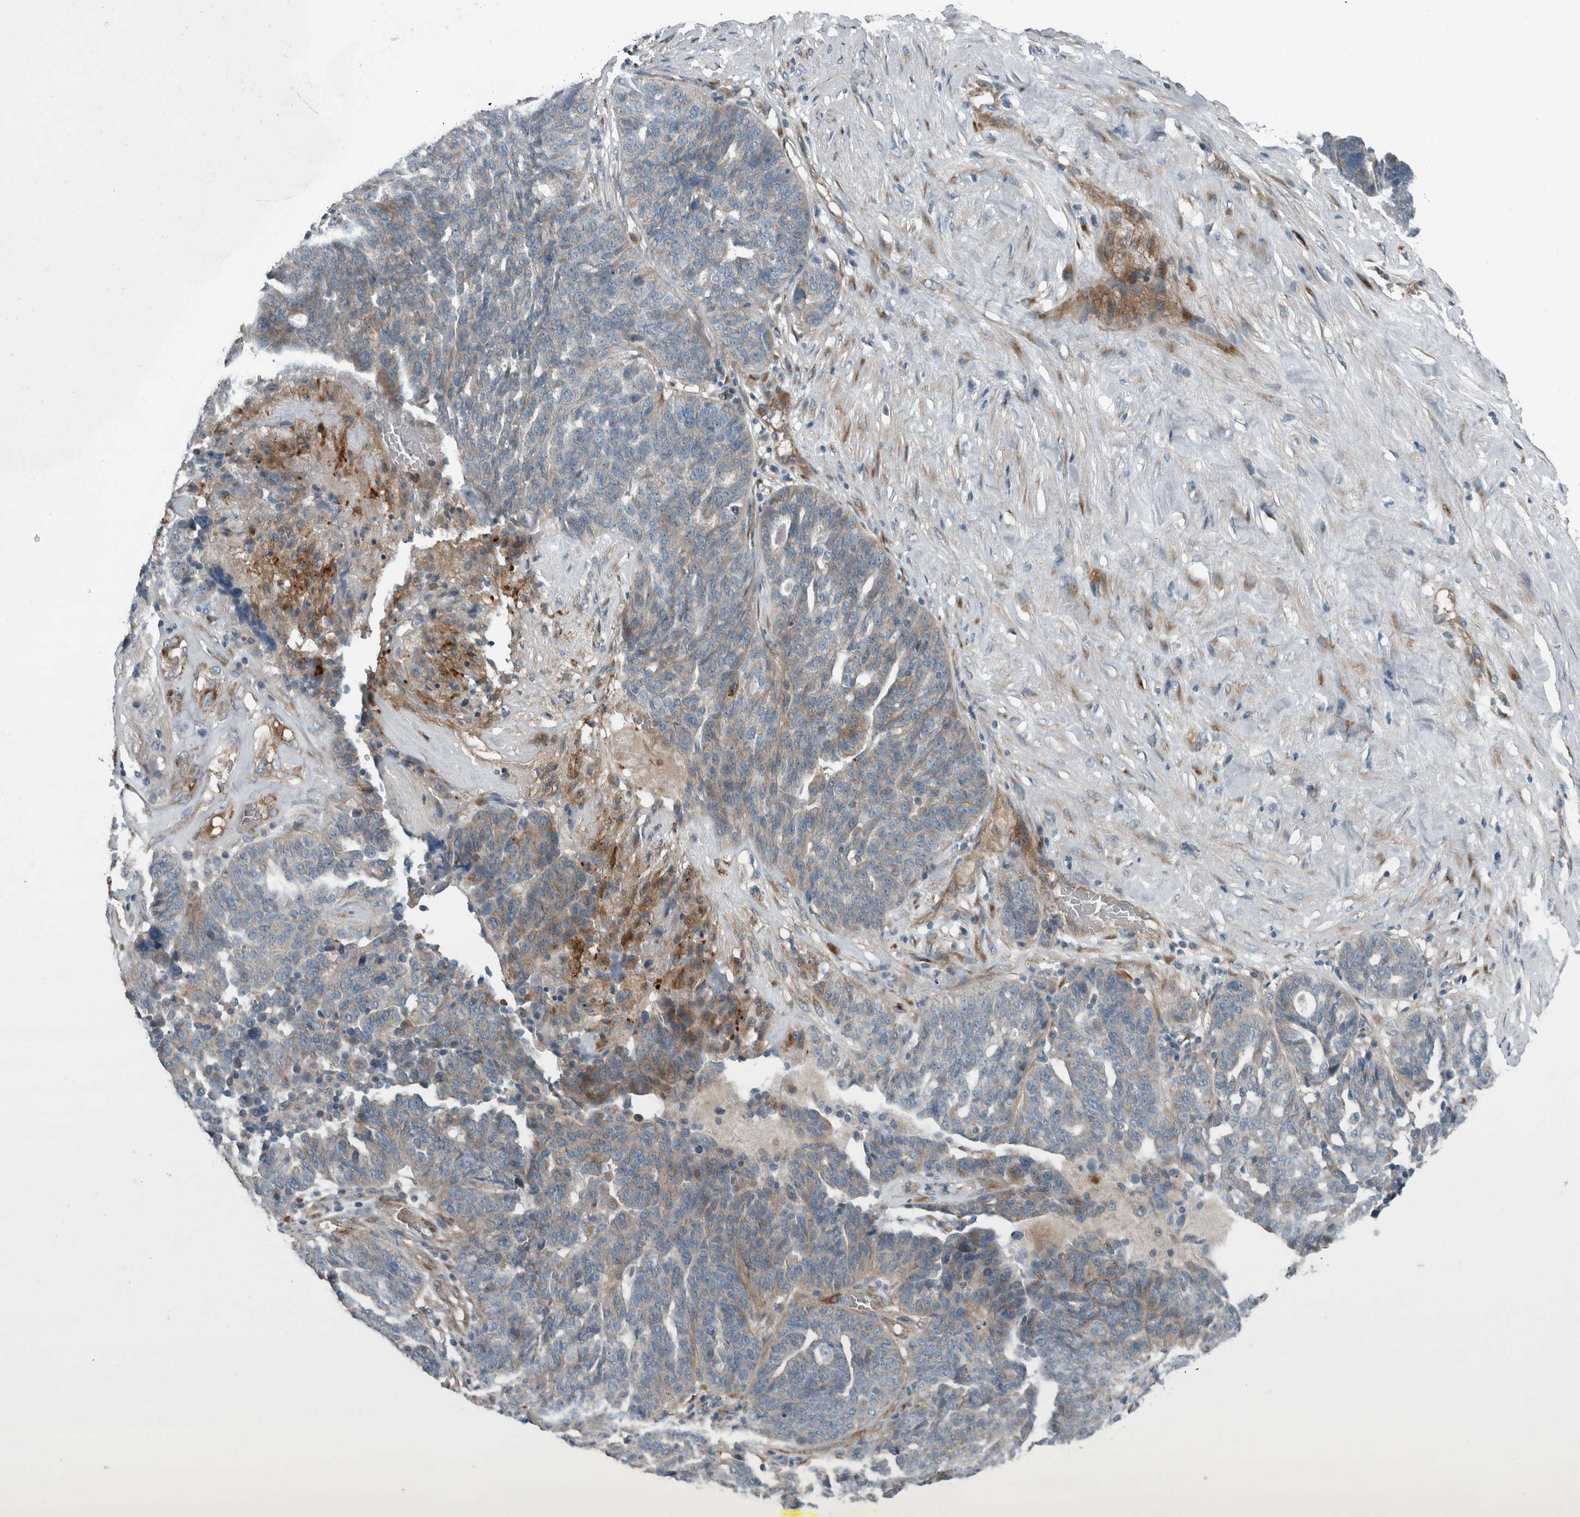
{"staining": {"intensity": "weak", "quantity": "25%-75%", "location": "cytoplasmic/membranous"}, "tissue": "ovarian cancer", "cell_type": "Tumor cells", "image_type": "cancer", "snomed": [{"axis": "morphology", "description": "Cystadenocarcinoma, serous, NOS"}, {"axis": "topography", "description": "Ovary"}], "caption": "DAB (3,3'-diaminobenzidine) immunohistochemical staining of ovarian cancer (serous cystadenocarcinoma) reveals weak cytoplasmic/membranous protein staining in about 25%-75% of tumor cells.", "gene": "GLT8D2", "patient": {"sex": "female", "age": 59}}